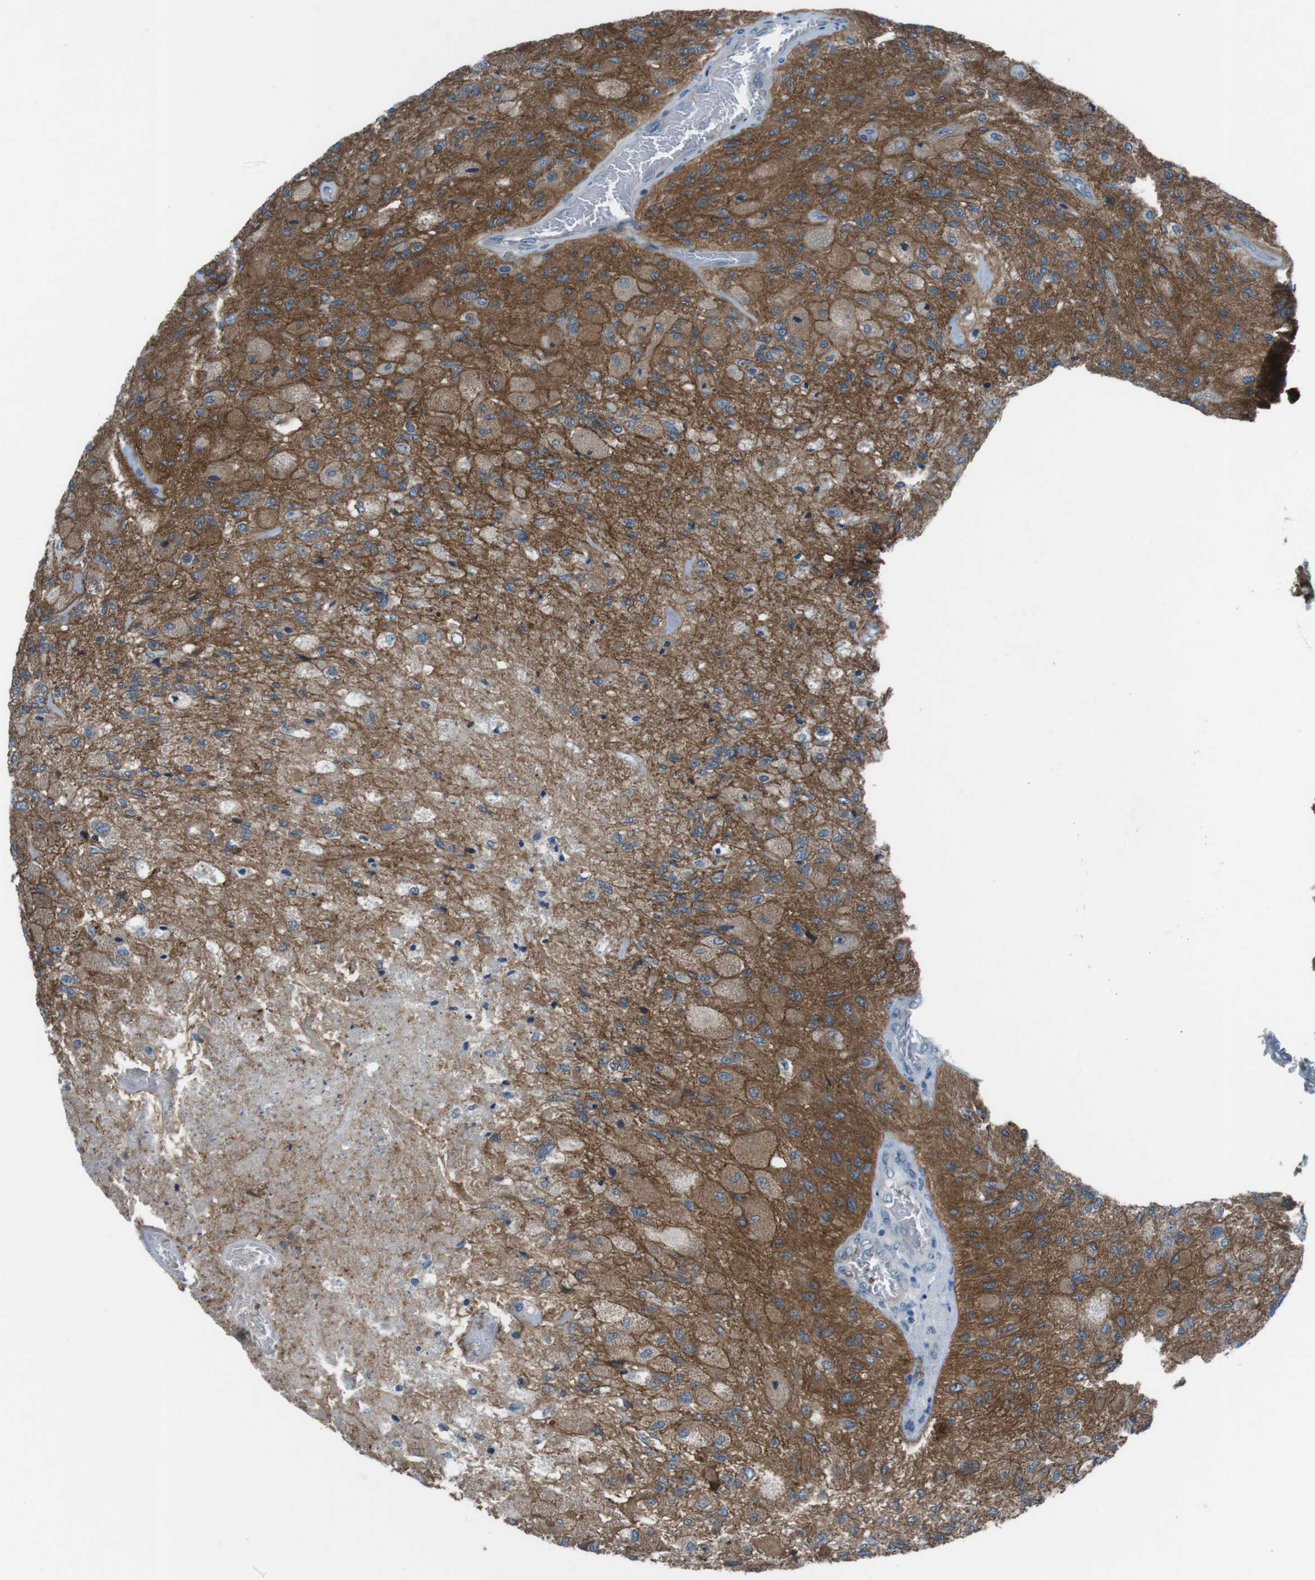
{"staining": {"intensity": "moderate", "quantity": ">75%", "location": "cytoplasmic/membranous"}, "tissue": "glioma", "cell_type": "Tumor cells", "image_type": "cancer", "snomed": [{"axis": "morphology", "description": "Normal tissue, NOS"}, {"axis": "morphology", "description": "Glioma, malignant, High grade"}, {"axis": "topography", "description": "Cerebral cortex"}], "caption": "This image exhibits immunohistochemistry (IHC) staining of human malignant high-grade glioma, with medium moderate cytoplasmic/membranous expression in approximately >75% of tumor cells.", "gene": "ANK2", "patient": {"sex": "male", "age": 77}}